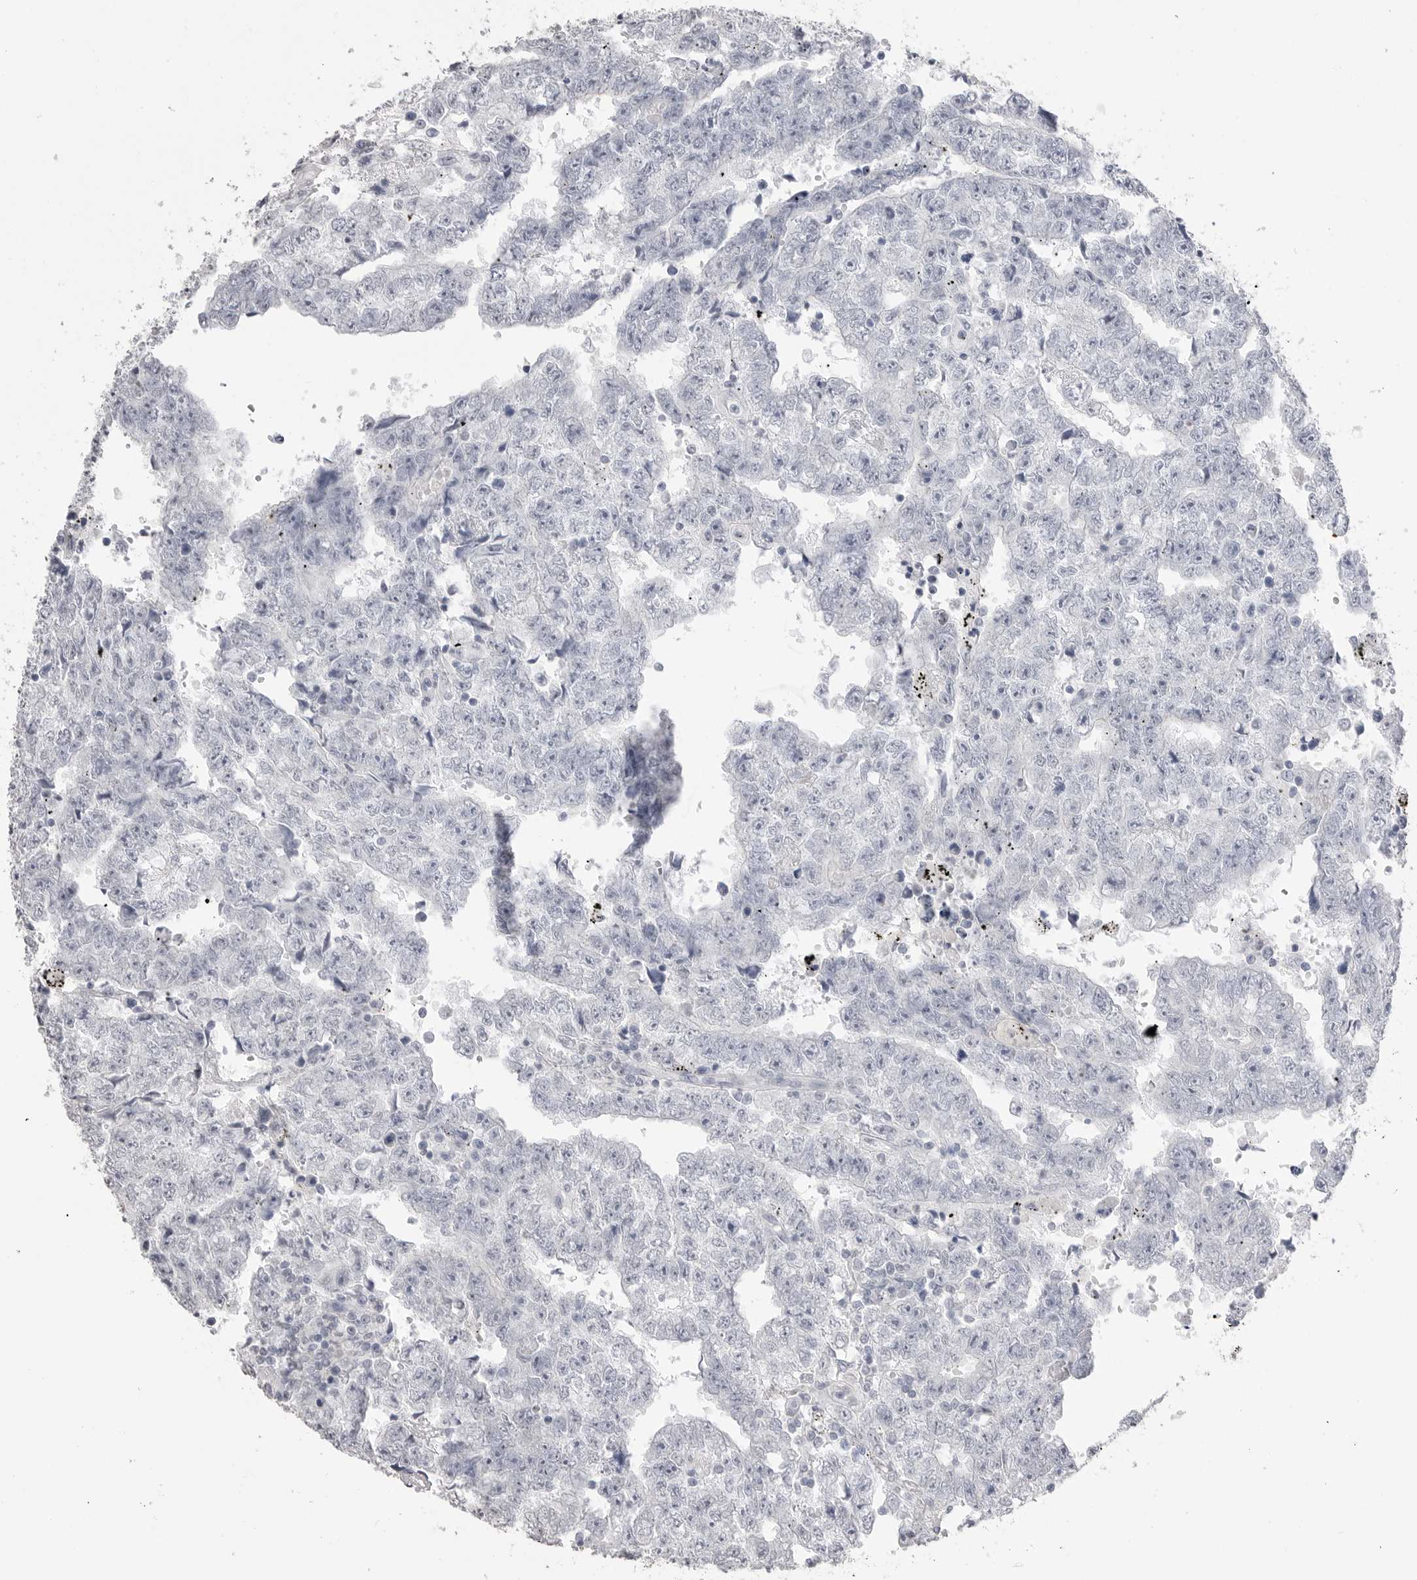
{"staining": {"intensity": "negative", "quantity": "none", "location": "none"}, "tissue": "testis cancer", "cell_type": "Tumor cells", "image_type": "cancer", "snomed": [{"axis": "morphology", "description": "Carcinoma, Embryonal, NOS"}, {"axis": "topography", "description": "Testis"}], "caption": "IHC micrograph of testis embryonal carcinoma stained for a protein (brown), which exhibits no staining in tumor cells.", "gene": "ICAM5", "patient": {"sex": "male", "age": 25}}